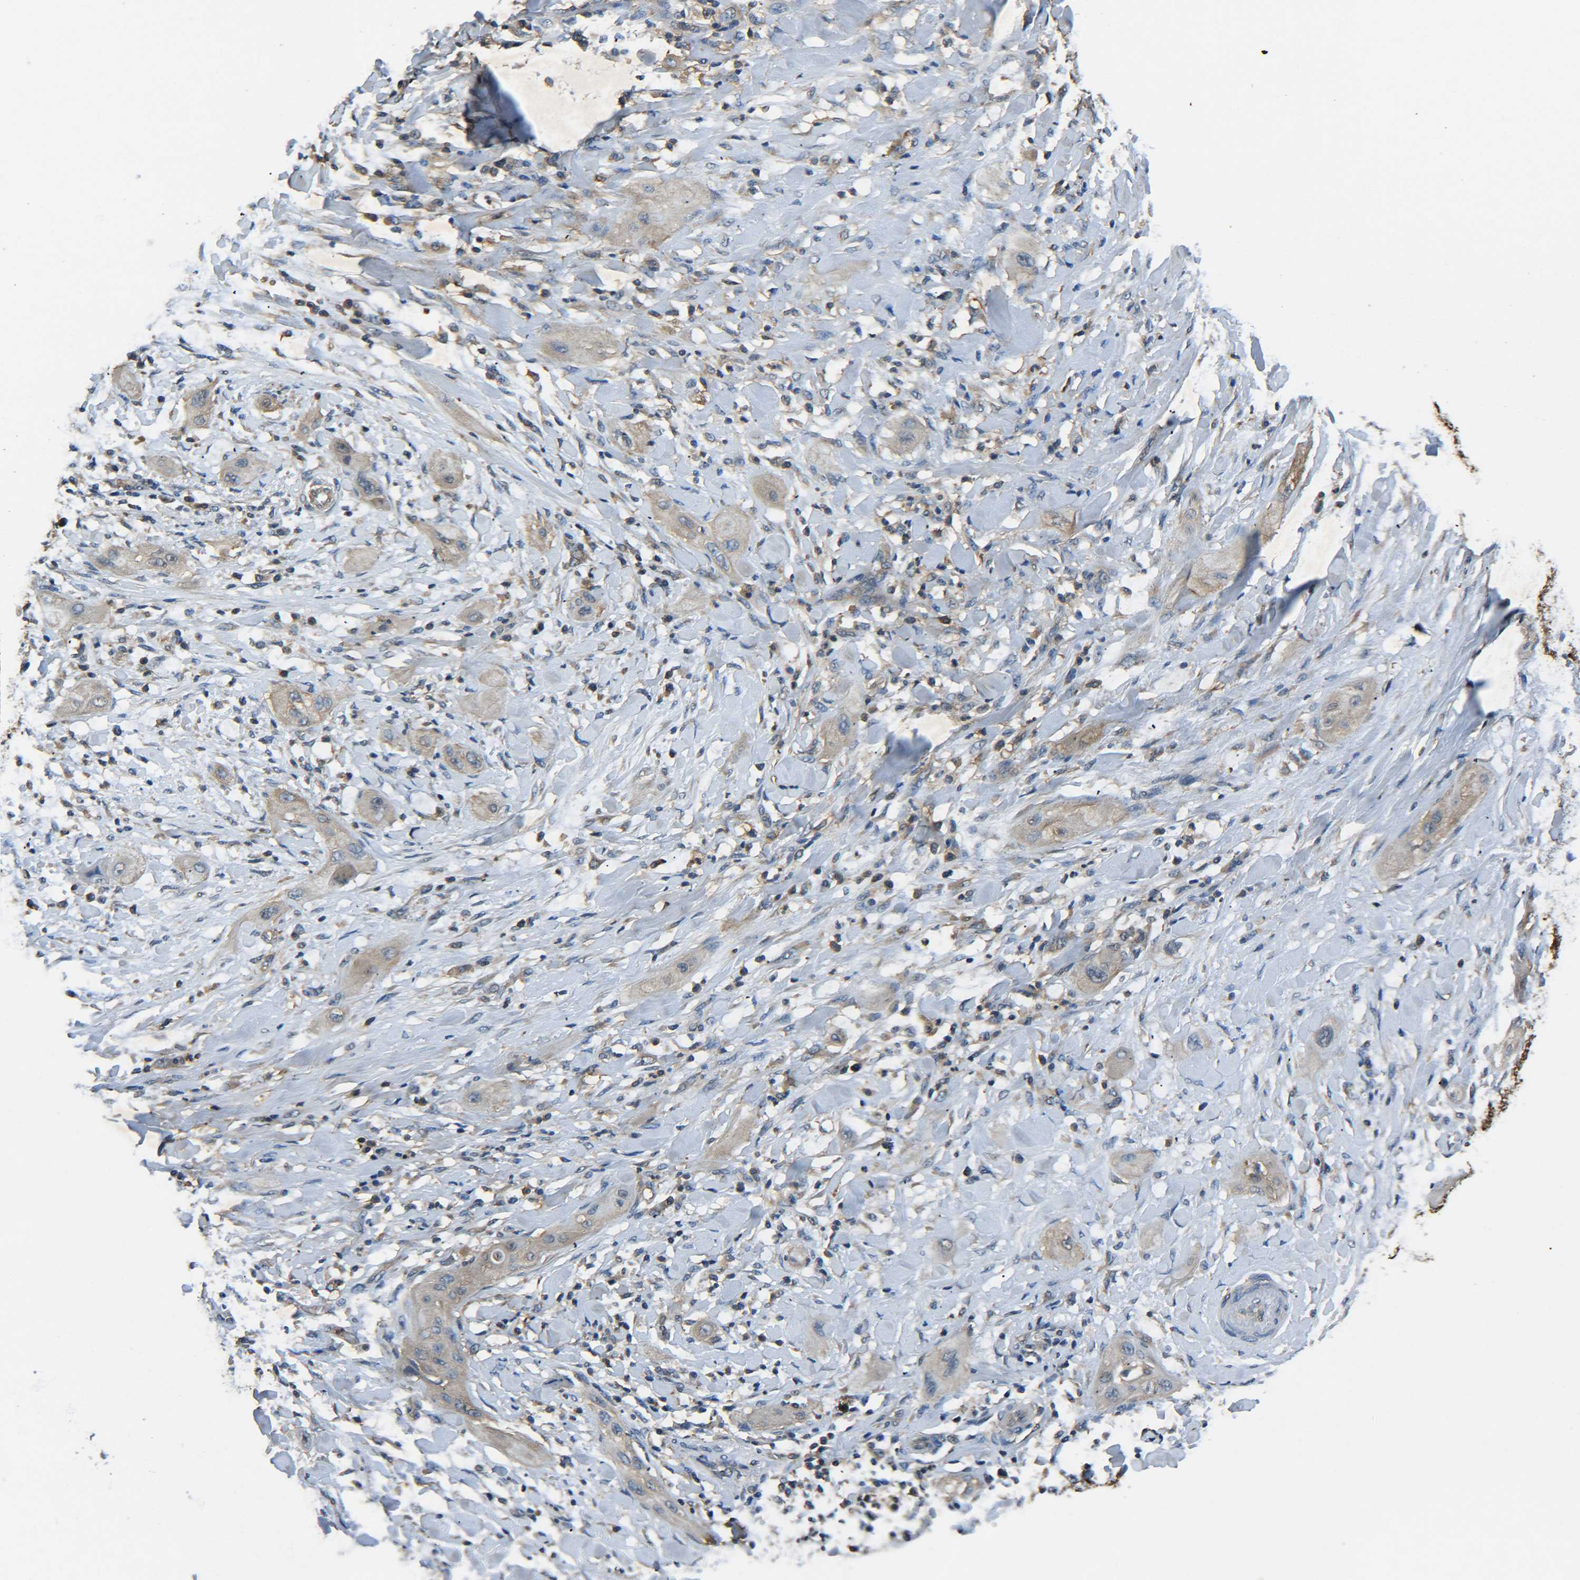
{"staining": {"intensity": "weak", "quantity": ">75%", "location": "cytoplasmic/membranous"}, "tissue": "lung cancer", "cell_type": "Tumor cells", "image_type": "cancer", "snomed": [{"axis": "morphology", "description": "Squamous cell carcinoma, NOS"}, {"axis": "topography", "description": "Lung"}], "caption": "Protein positivity by IHC displays weak cytoplasmic/membranous staining in about >75% of tumor cells in lung cancer.", "gene": "PREB", "patient": {"sex": "female", "age": 47}}